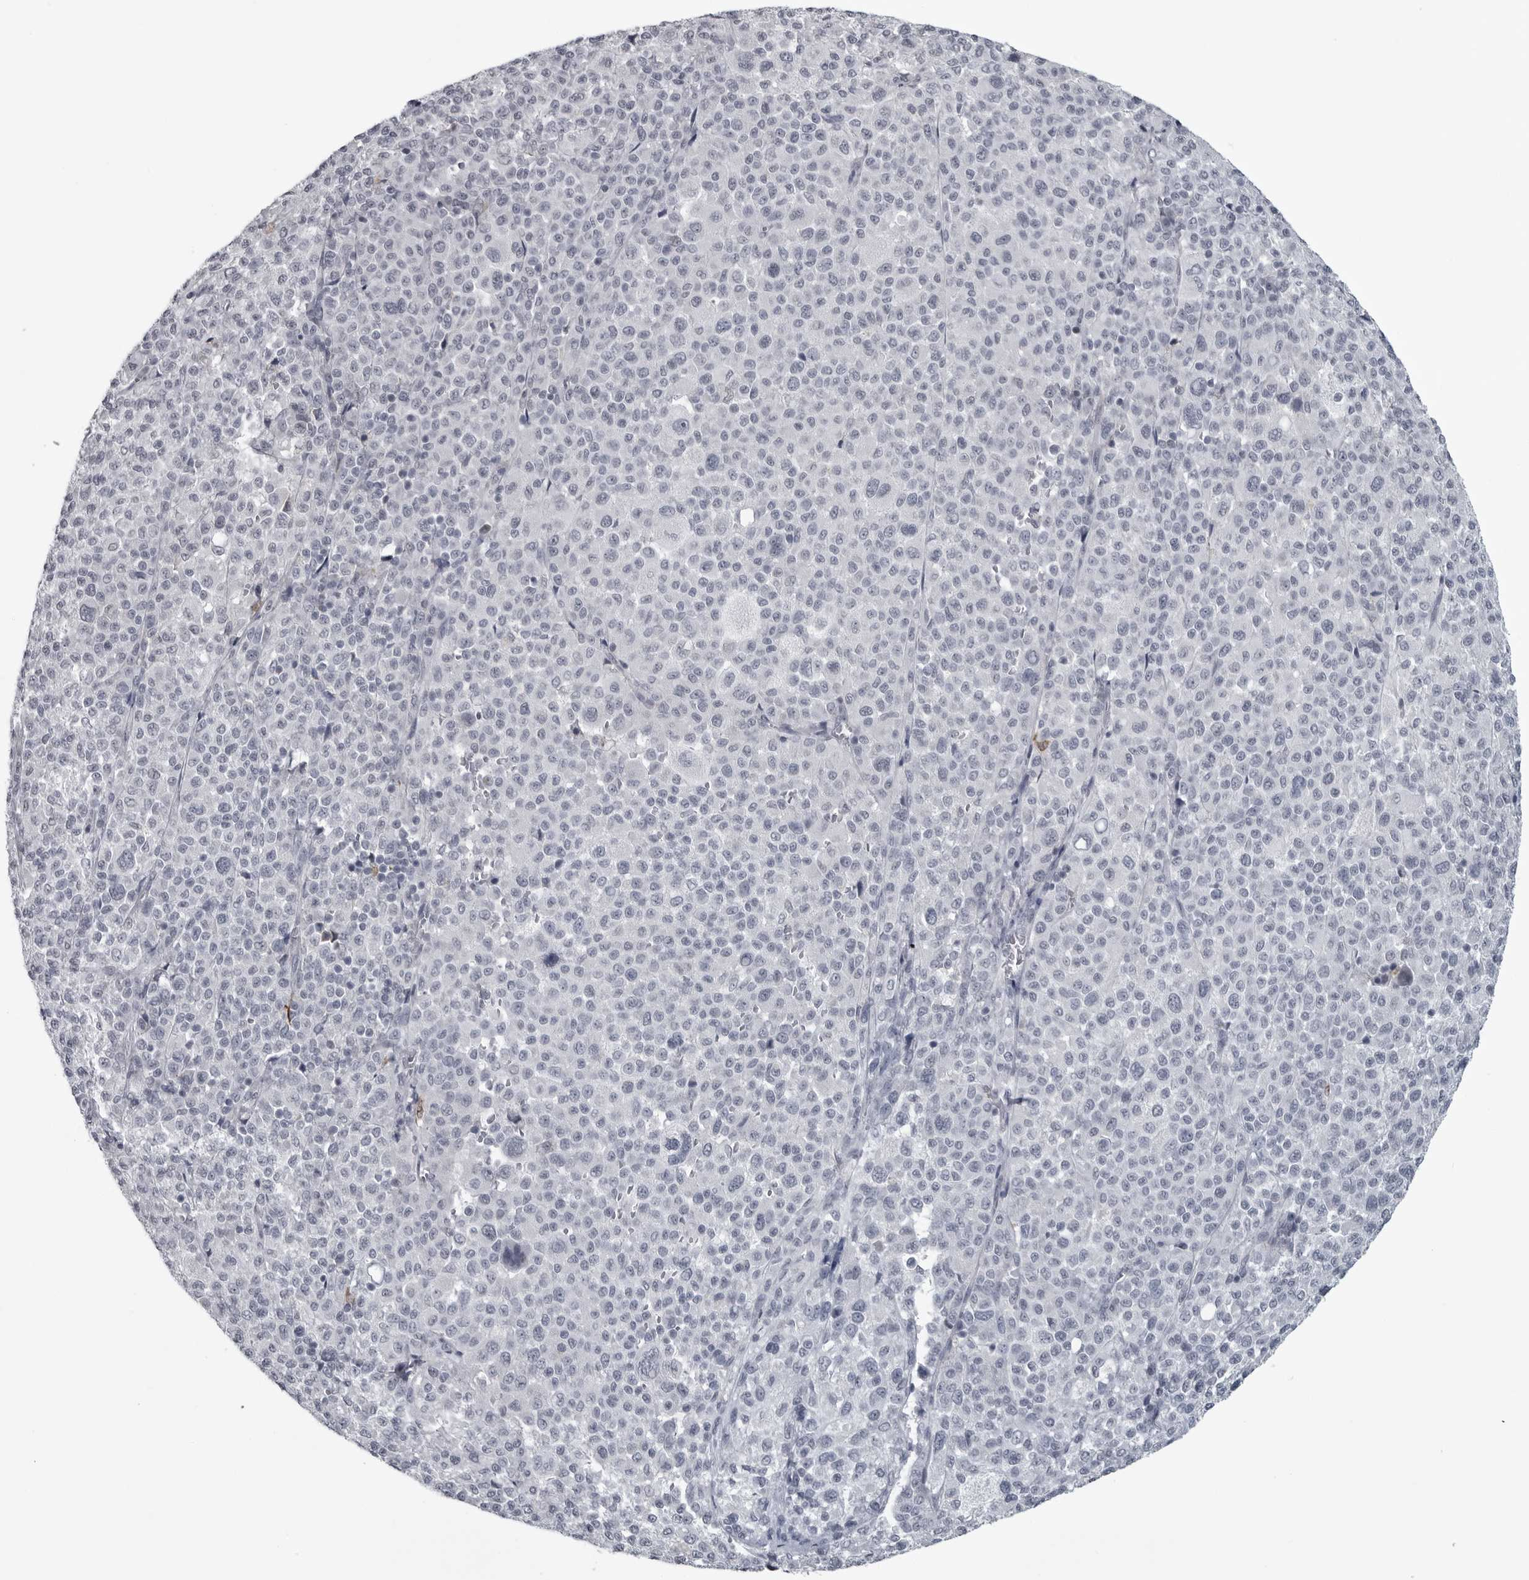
{"staining": {"intensity": "negative", "quantity": "none", "location": "none"}, "tissue": "melanoma", "cell_type": "Tumor cells", "image_type": "cancer", "snomed": [{"axis": "morphology", "description": "Malignant melanoma, Metastatic site"}, {"axis": "topography", "description": "Skin"}], "caption": "Immunohistochemistry of human melanoma exhibits no positivity in tumor cells. (DAB (3,3'-diaminobenzidine) immunohistochemistry visualized using brightfield microscopy, high magnification).", "gene": "LYSMD1", "patient": {"sex": "female", "age": 74}}